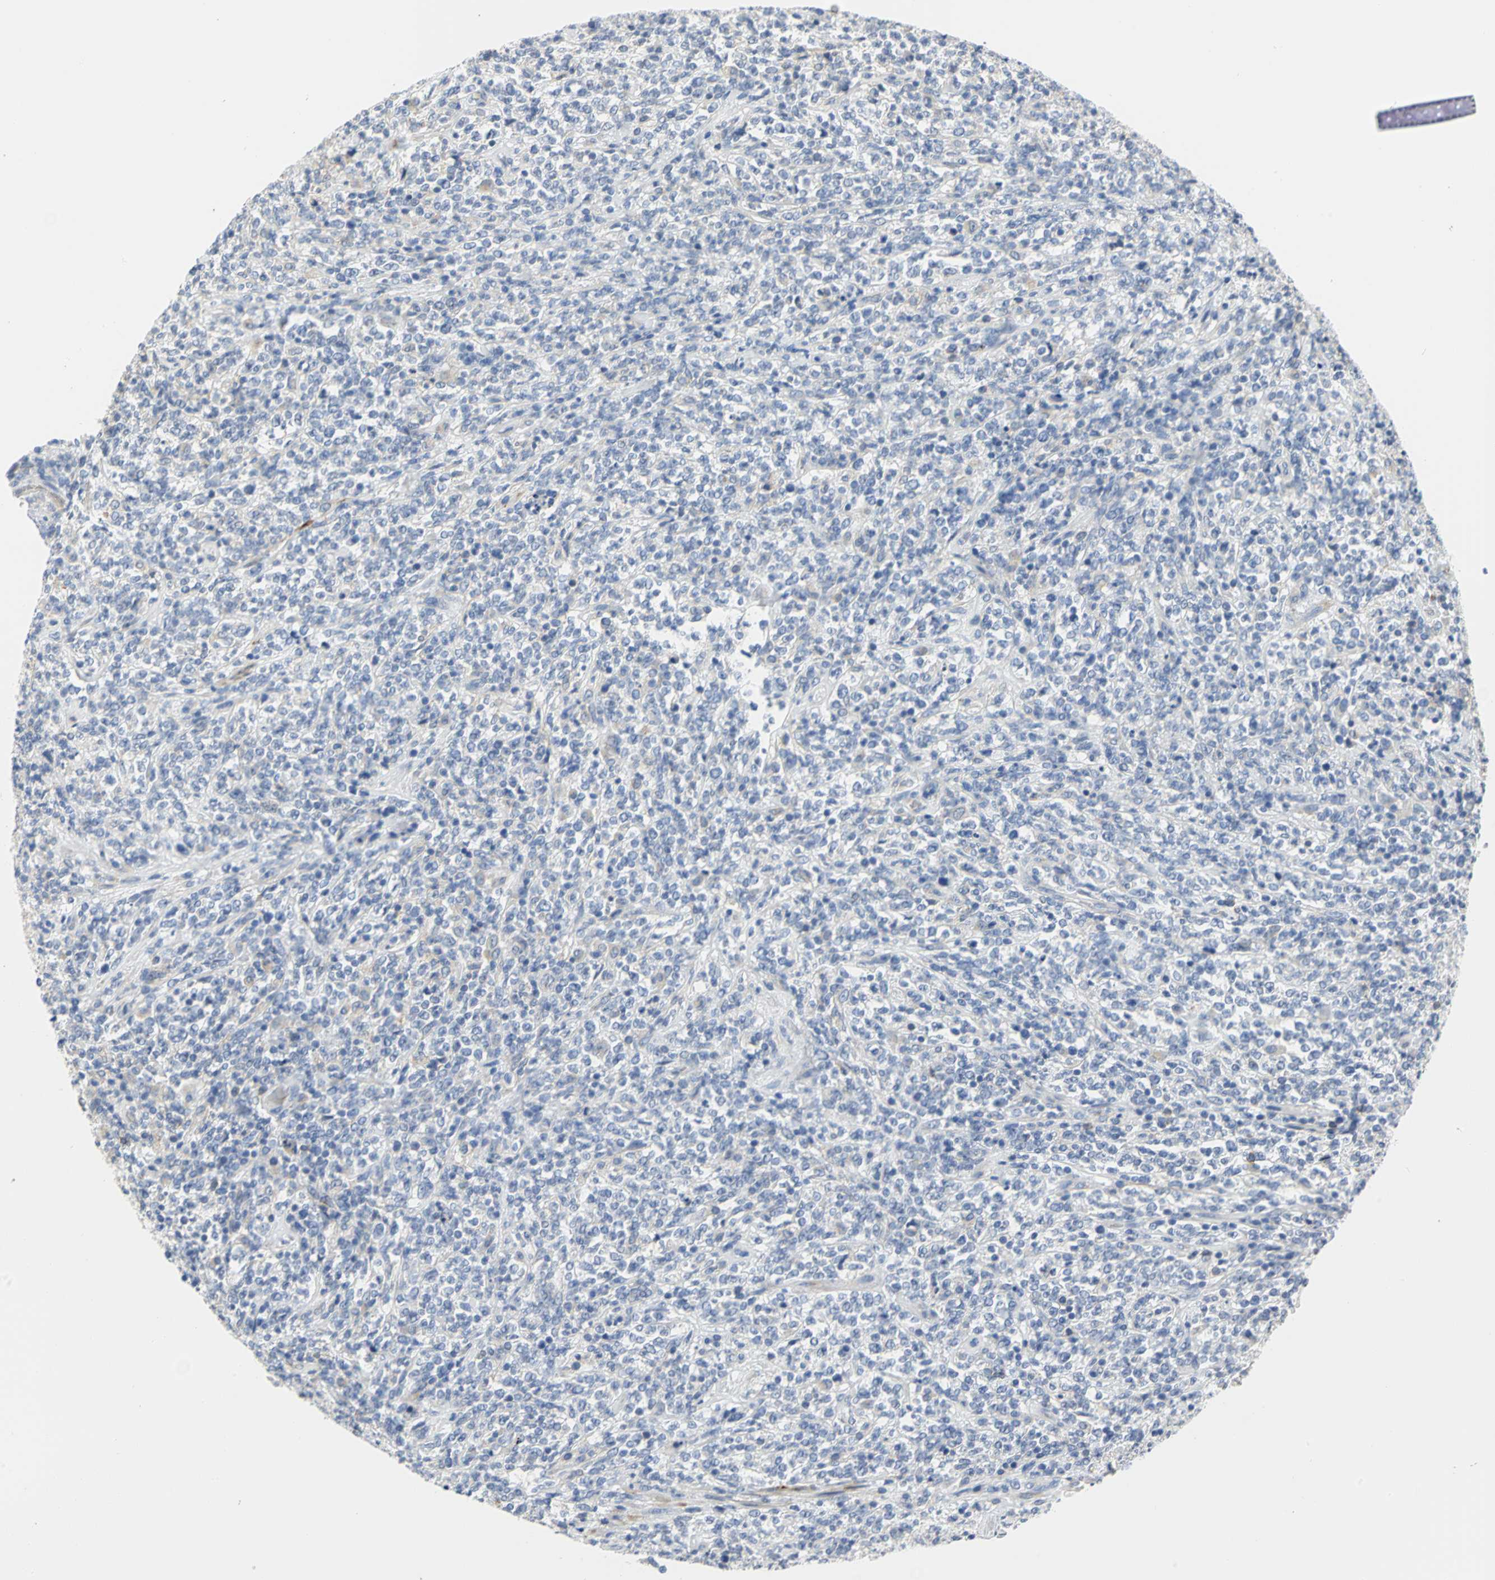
{"staining": {"intensity": "negative", "quantity": "none", "location": "none"}, "tissue": "lymphoma", "cell_type": "Tumor cells", "image_type": "cancer", "snomed": [{"axis": "morphology", "description": "Malignant lymphoma, non-Hodgkin's type, High grade"}, {"axis": "topography", "description": "Soft tissue"}], "caption": "An image of human lymphoma is negative for staining in tumor cells.", "gene": "GNRH2", "patient": {"sex": "male", "age": 18}}